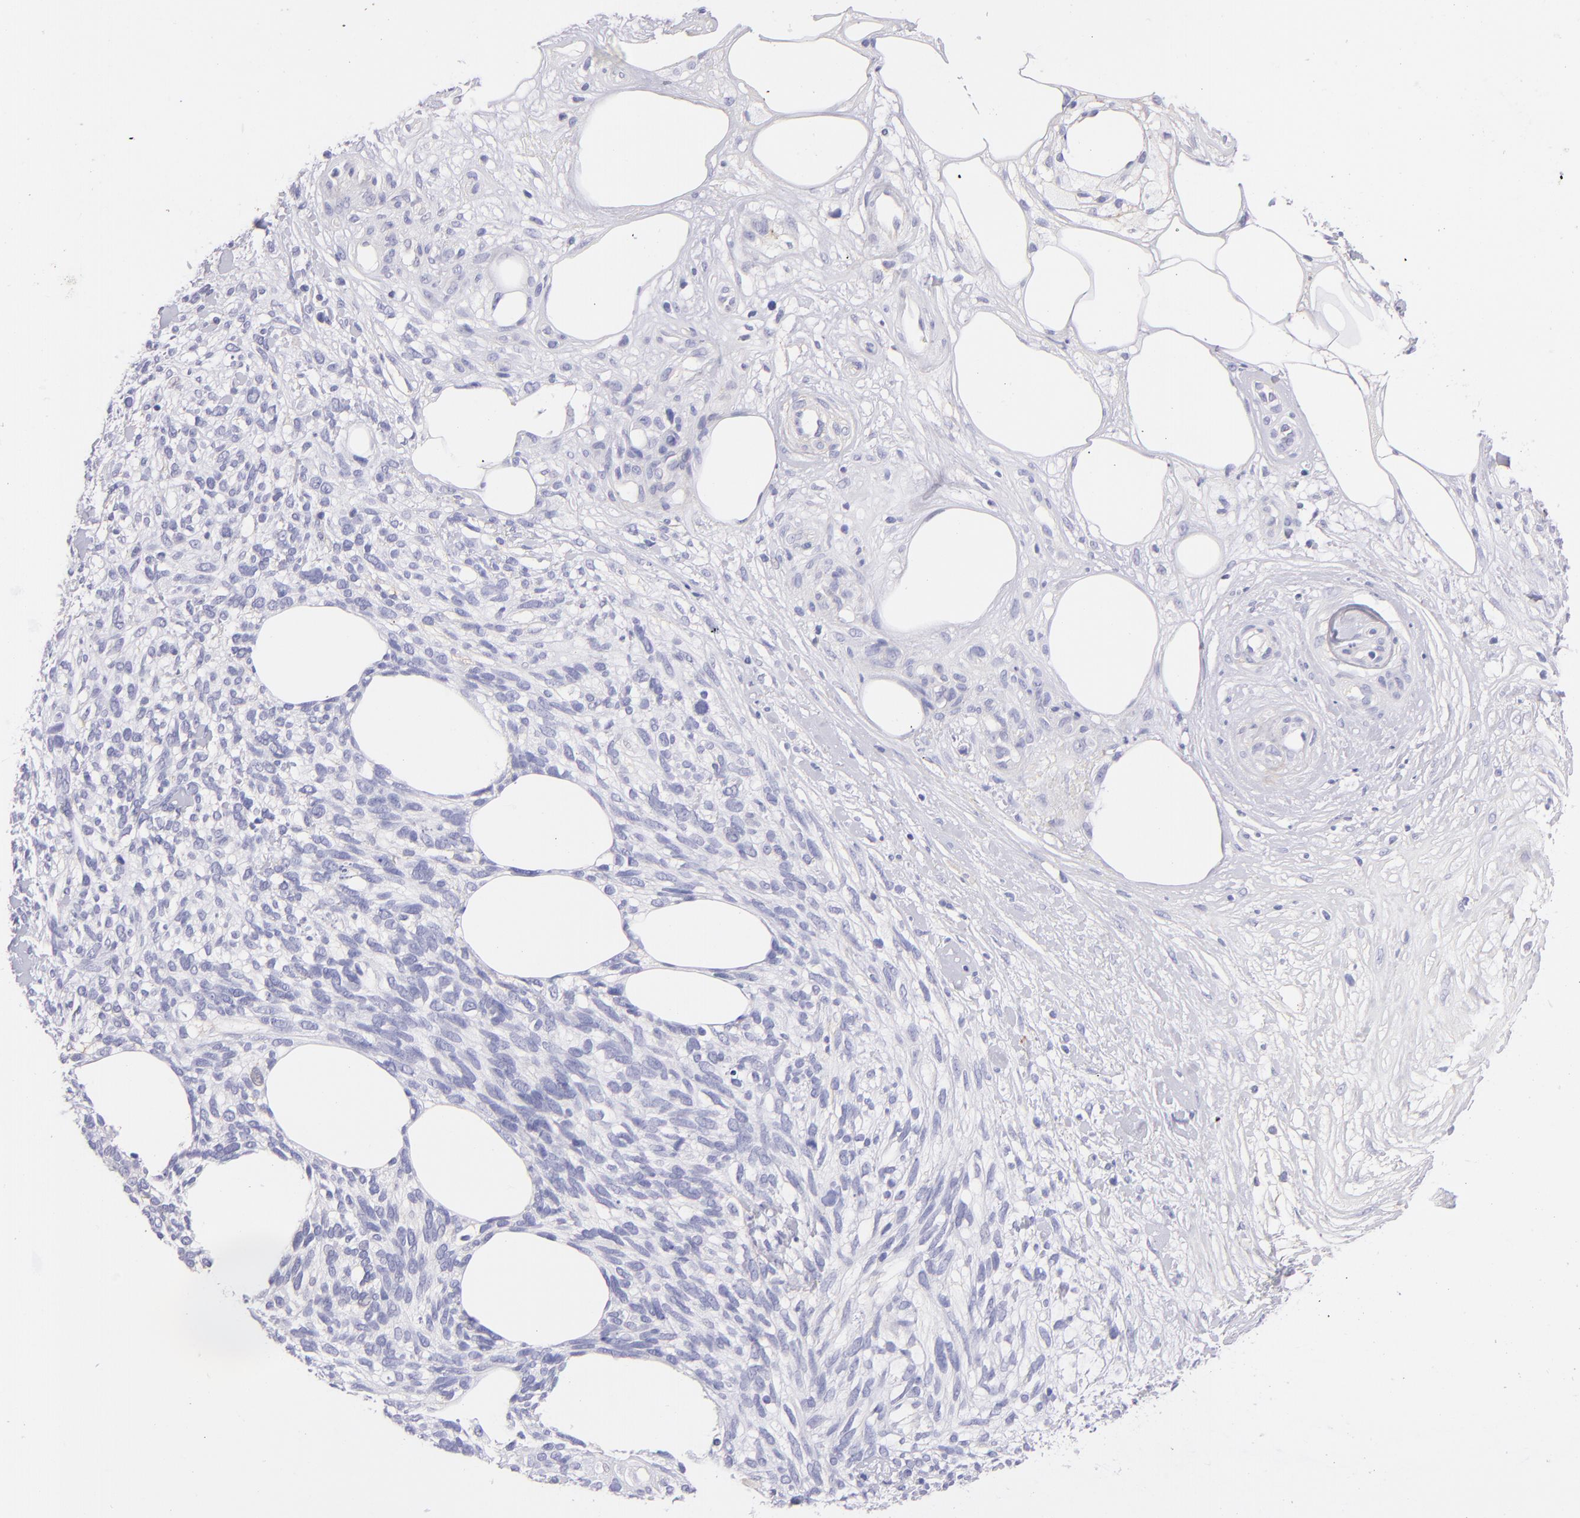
{"staining": {"intensity": "negative", "quantity": "none", "location": "none"}, "tissue": "melanoma", "cell_type": "Tumor cells", "image_type": "cancer", "snomed": [{"axis": "morphology", "description": "Malignant melanoma, NOS"}, {"axis": "topography", "description": "Skin"}], "caption": "This is an immunohistochemistry (IHC) micrograph of malignant melanoma. There is no expression in tumor cells.", "gene": "CD81", "patient": {"sex": "female", "age": 85}}